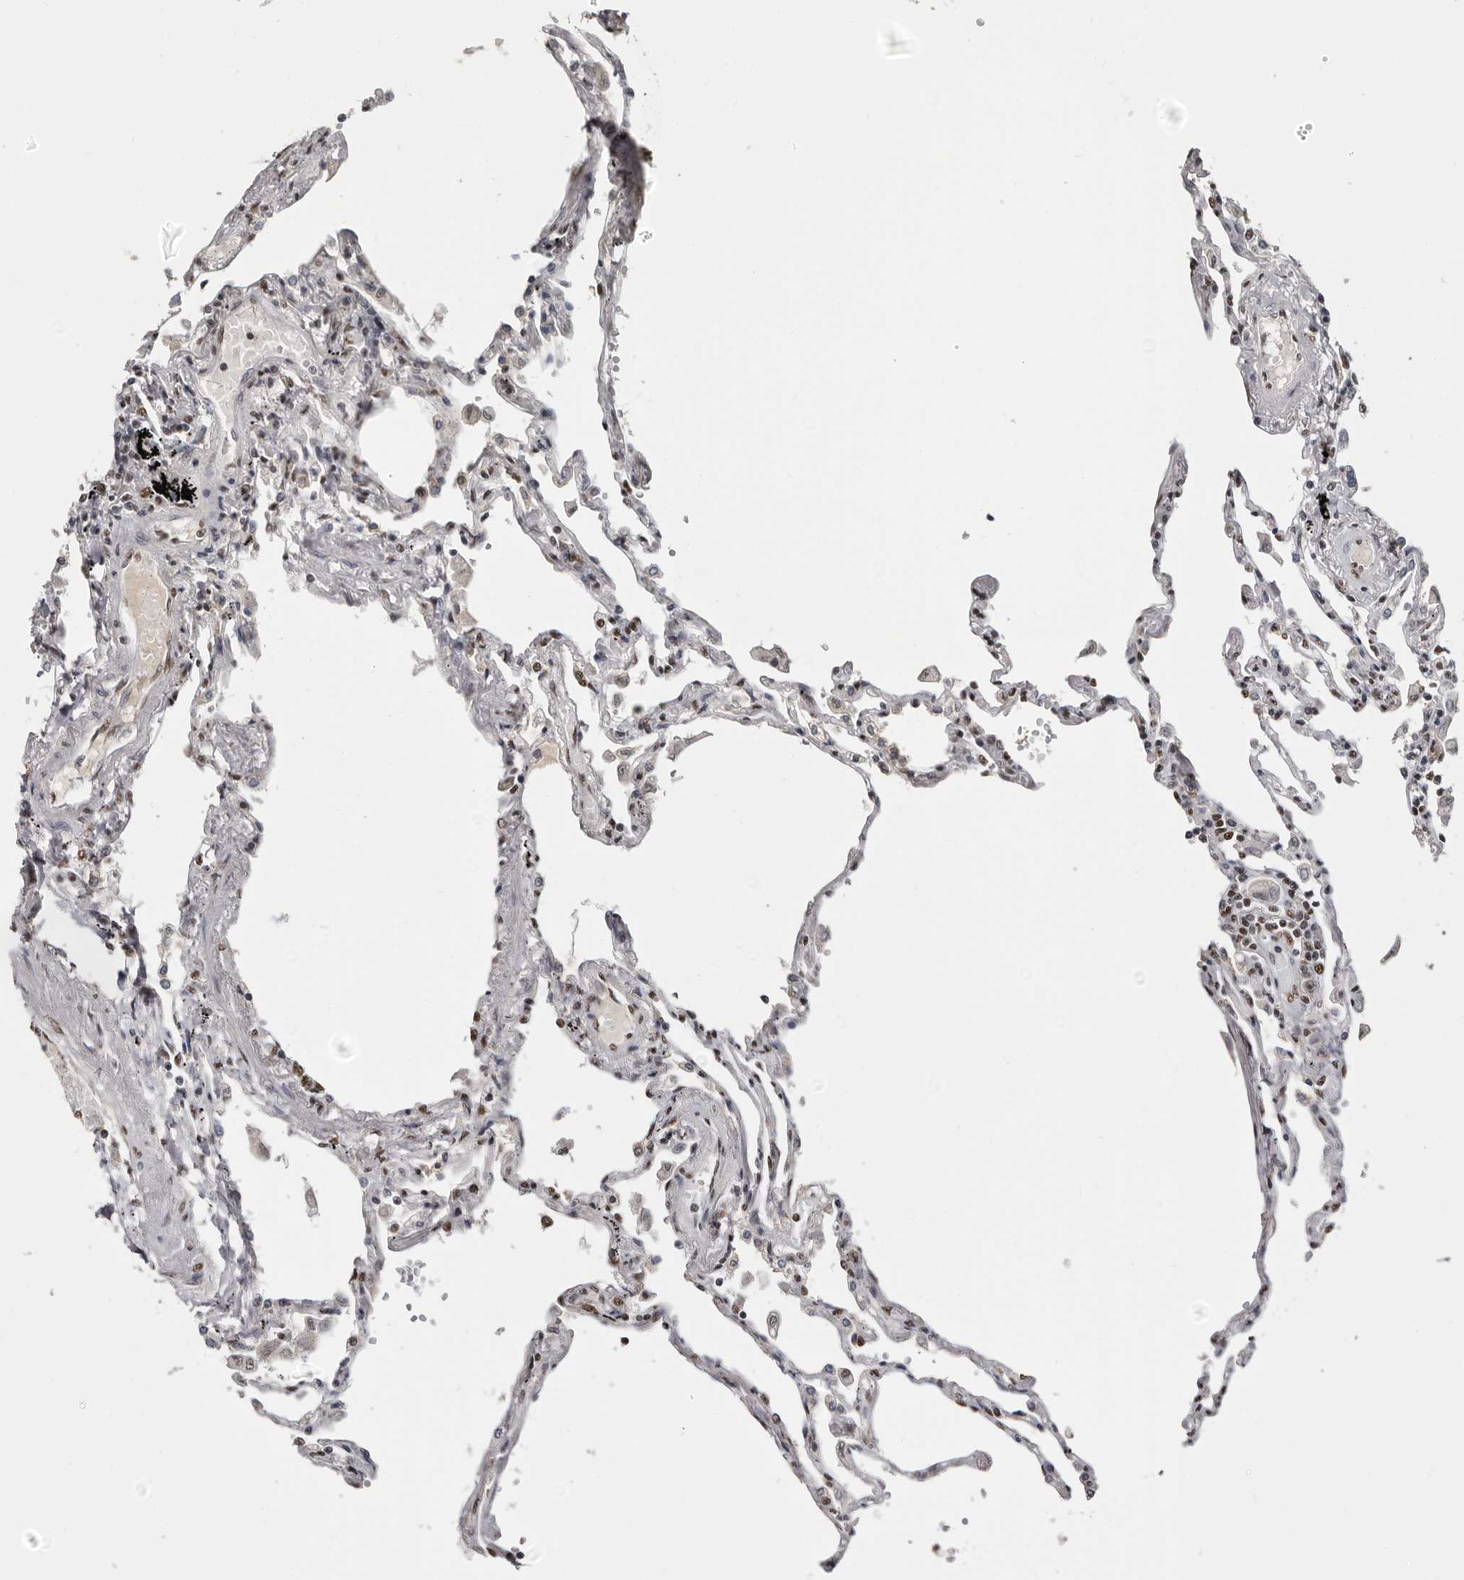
{"staining": {"intensity": "moderate", "quantity": ">75%", "location": "nuclear"}, "tissue": "lung", "cell_type": "Alveolar cells", "image_type": "normal", "snomed": [{"axis": "morphology", "description": "Normal tissue, NOS"}, {"axis": "topography", "description": "Lung"}], "caption": "Benign lung displays moderate nuclear staining in about >75% of alveolar cells, visualized by immunohistochemistry. (brown staining indicates protein expression, while blue staining denotes nuclei).", "gene": "SCAF4", "patient": {"sex": "female", "age": 67}}